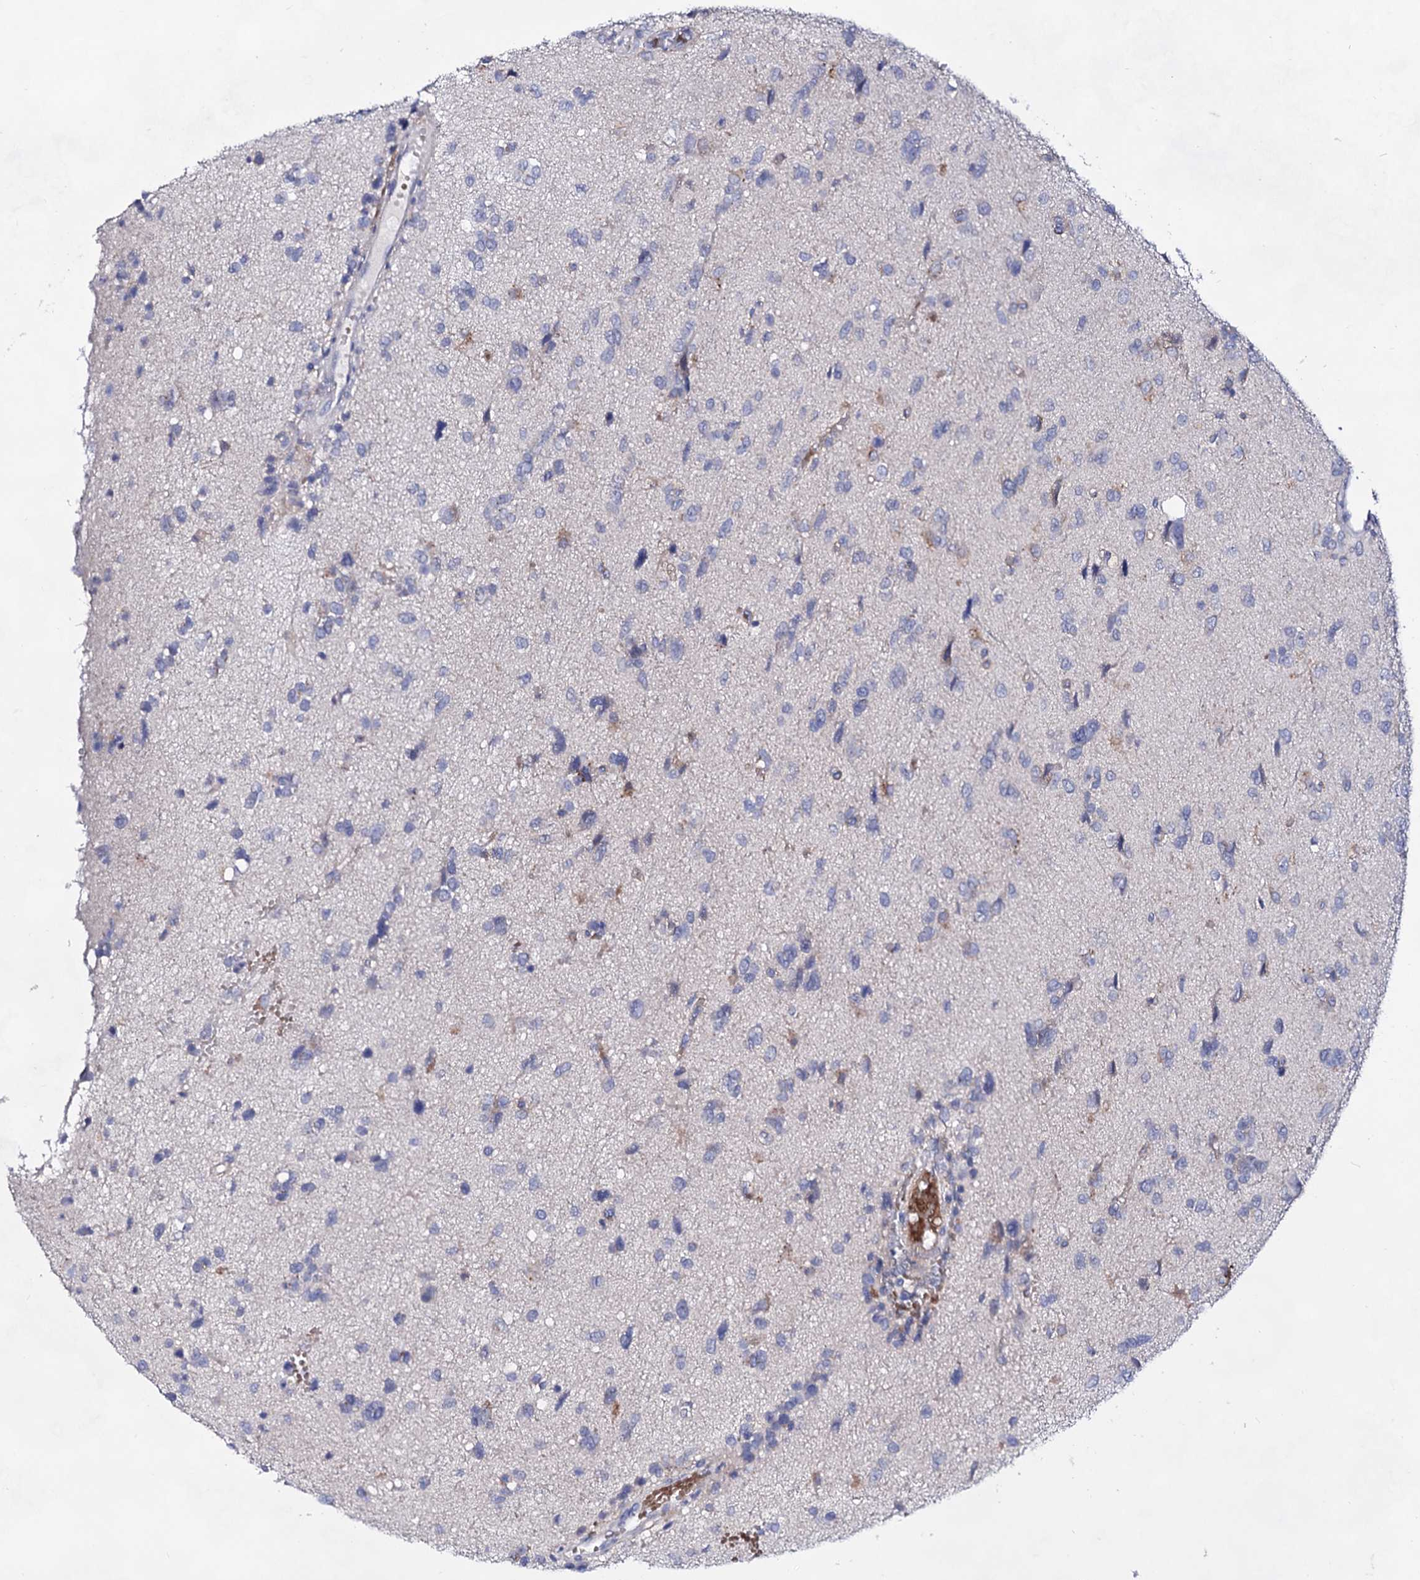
{"staining": {"intensity": "negative", "quantity": "none", "location": "none"}, "tissue": "glioma", "cell_type": "Tumor cells", "image_type": "cancer", "snomed": [{"axis": "morphology", "description": "Glioma, malignant, High grade"}, {"axis": "topography", "description": "Brain"}], "caption": "High magnification brightfield microscopy of high-grade glioma (malignant) stained with DAB (3,3'-diaminobenzidine) (brown) and counterstained with hematoxylin (blue): tumor cells show no significant staining.", "gene": "PLIN1", "patient": {"sex": "female", "age": 59}}